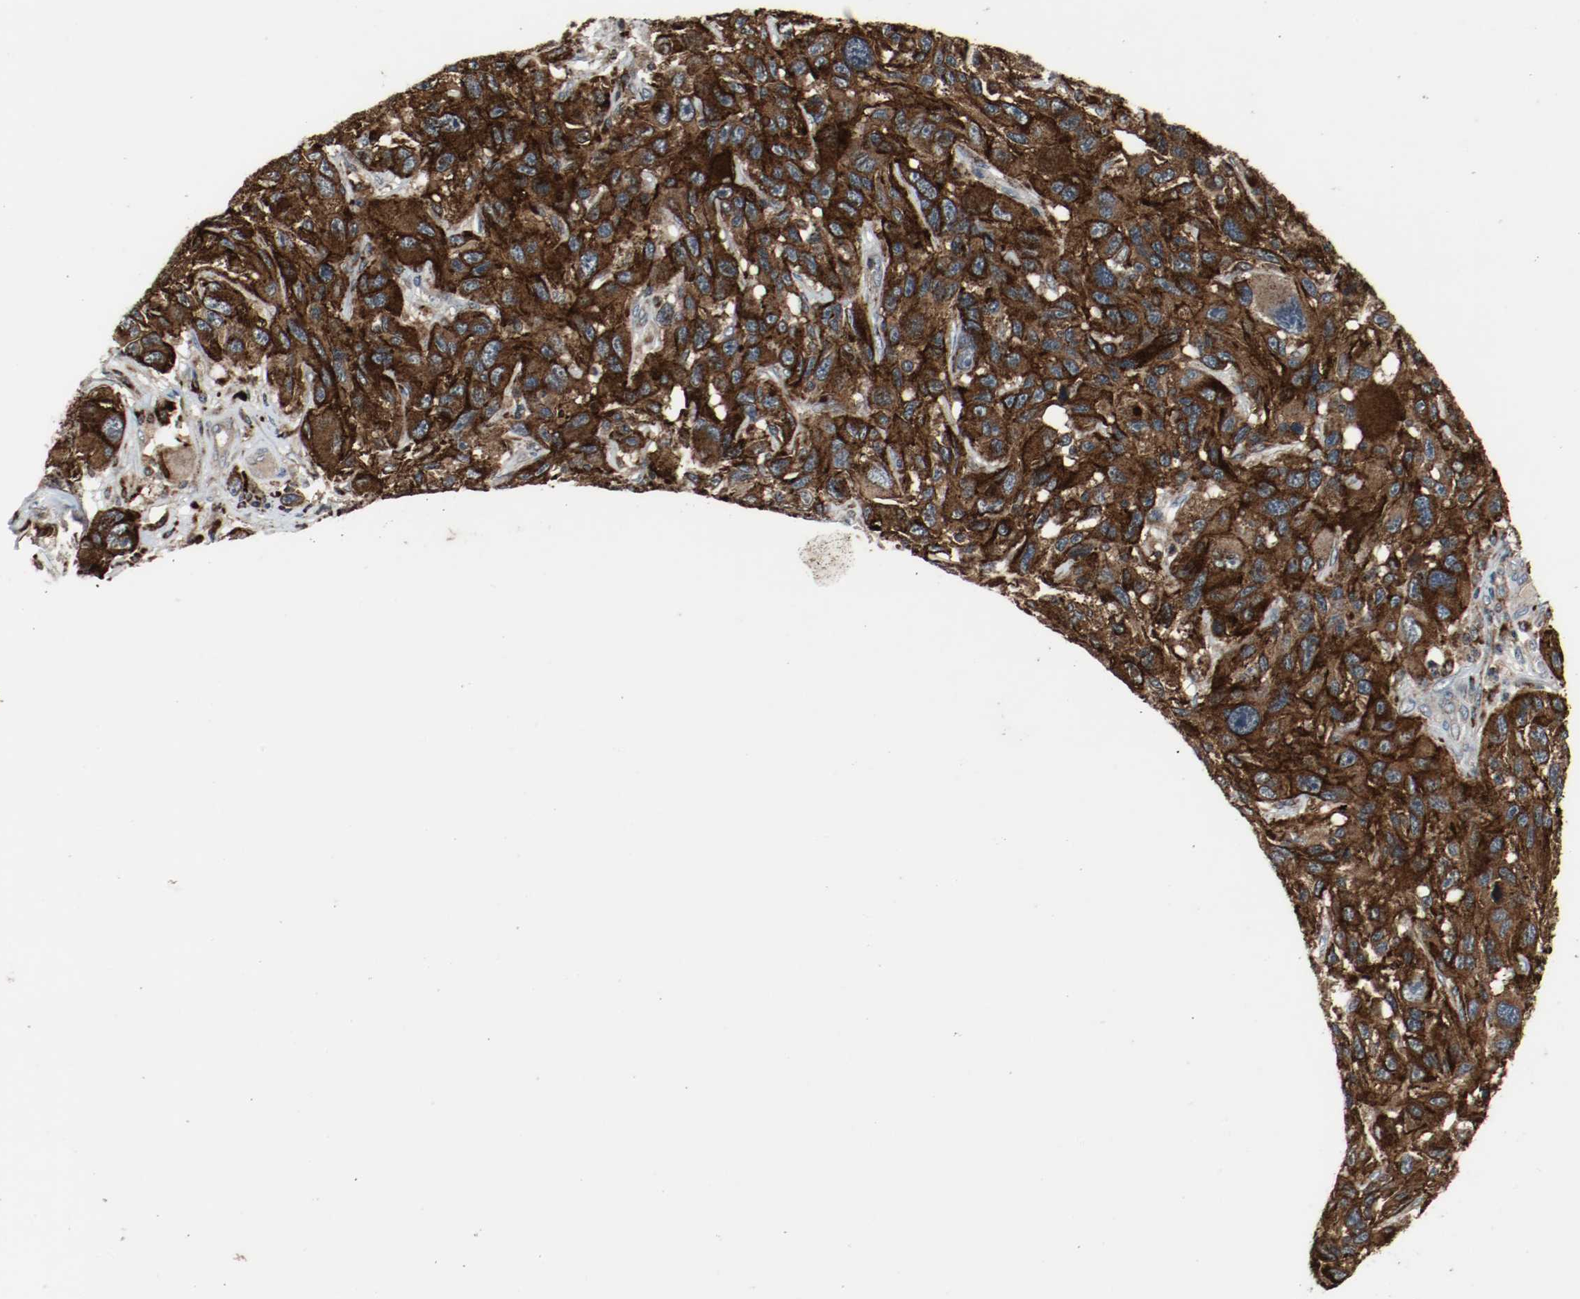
{"staining": {"intensity": "strong", "quantity": ">75%", "location": "cytoplasmic/membranous"}, "tissue": "melanoma", "cell_type": "Tumor cells", "image_type": "cancer", "snomed": [{"axis": "morphology", "description": "Malignant melanoma, NOS"}, {"axis": "topography", "description": "Skin"}], "caption": "Malignant melanoma stained with IHC displays strong cytoplasmic/membranous expression in approximately >75% of tumor cells. (brown staining indicates protein expression, while blue staining denotes nuclei).", "gene": "LAMP2", "patient": {"sex": "male", "age": 53}}